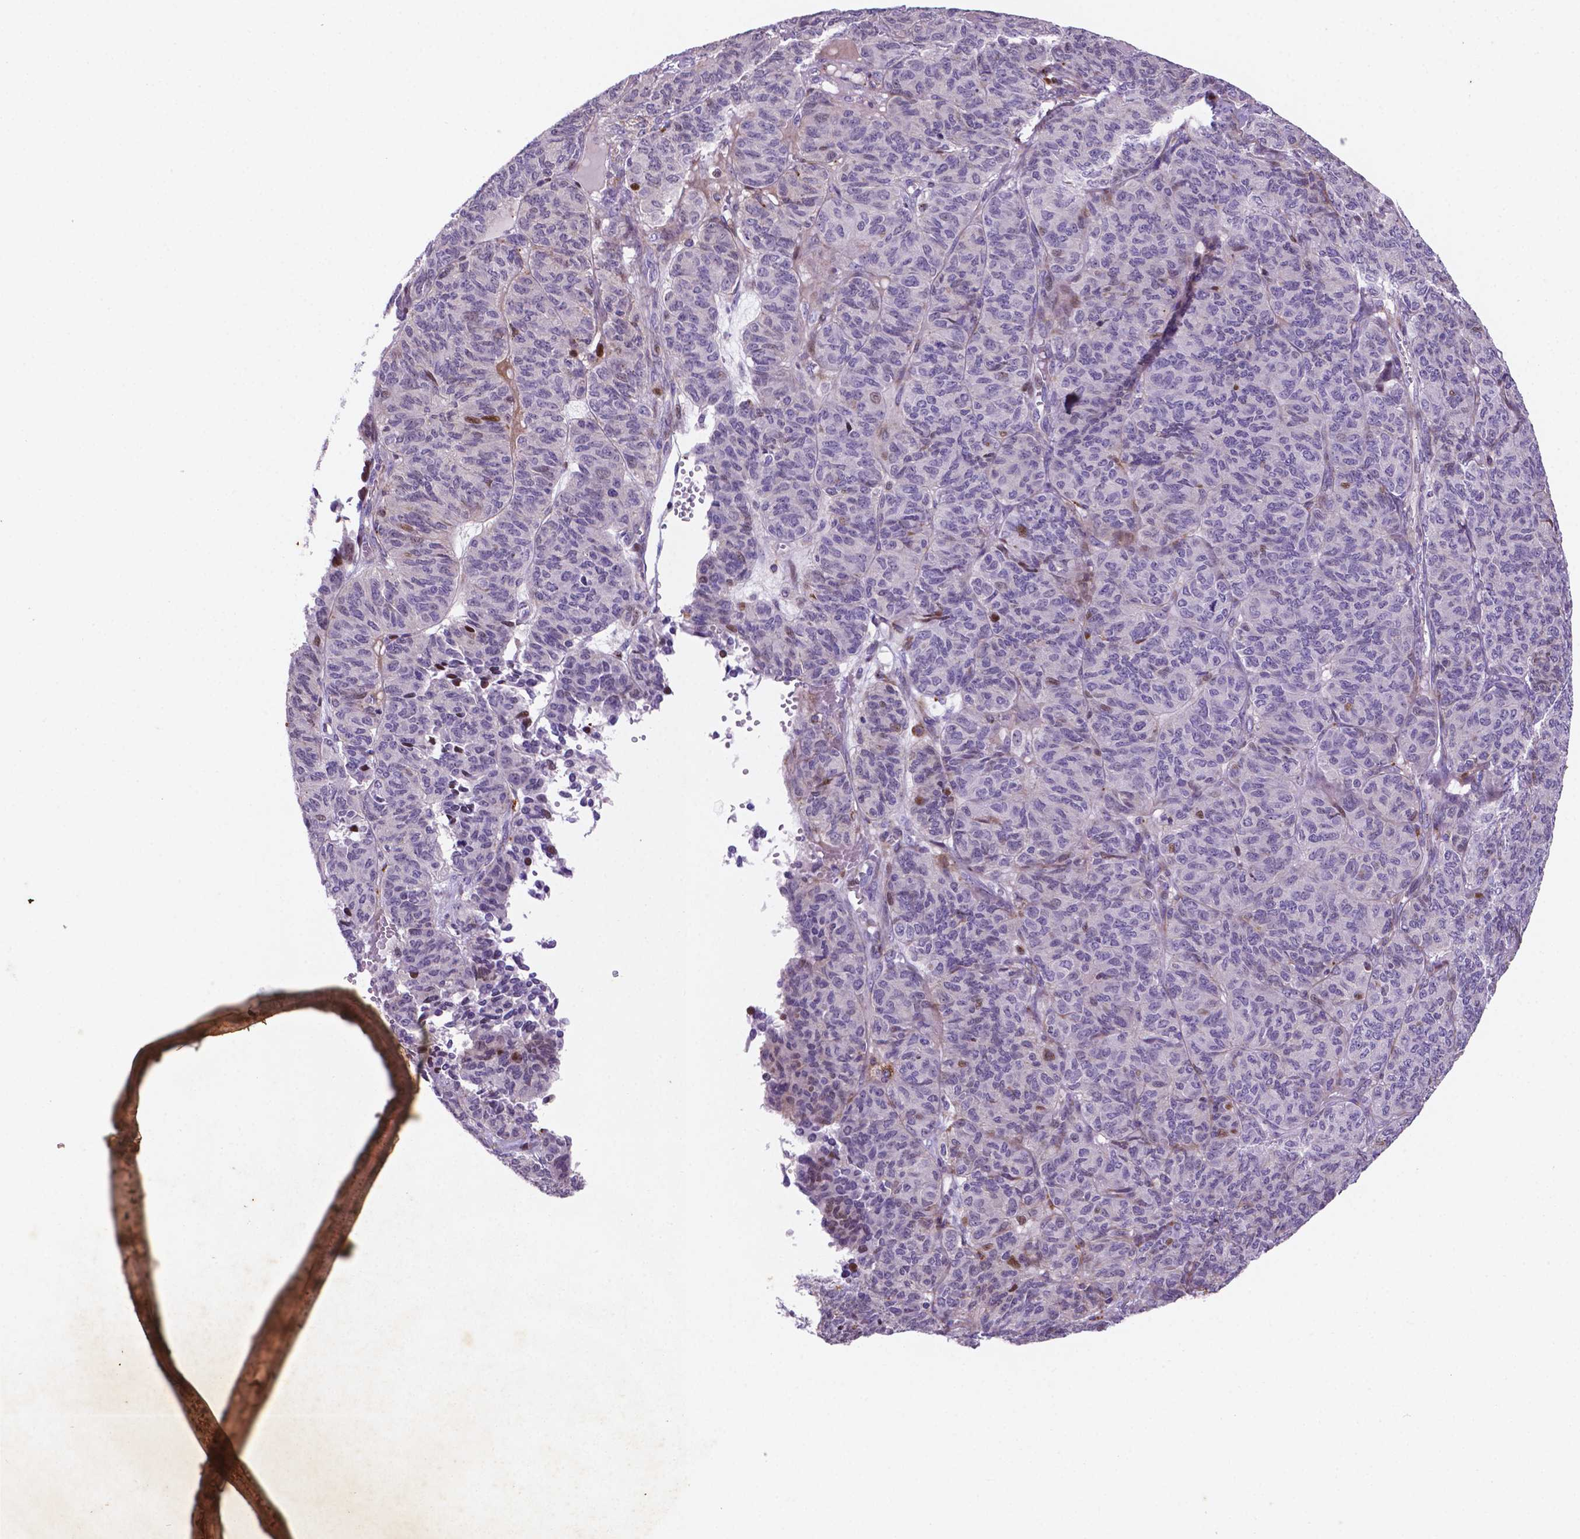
{"staining": {"intensity": "moderate", "quantity": "<25%", "location": "nuclear"}, "tissue": "ovarian cancer", "cell_type": "Tumor cells", "image_type": "cancer", "snomed": [{"axis": "morphology", "description": "Carcinoma, endometroid"}, {"axis": "topography", "description": "Ovary"}], "caption": "Ovarian endometroid carcinoma stained with DAB immunohistochemistry demonstrates low levels of moderate nuclear expression in about <25% of tumor cells.", "gene": "TM4SF20", "patient": {"sex": "female", "age": 80}}